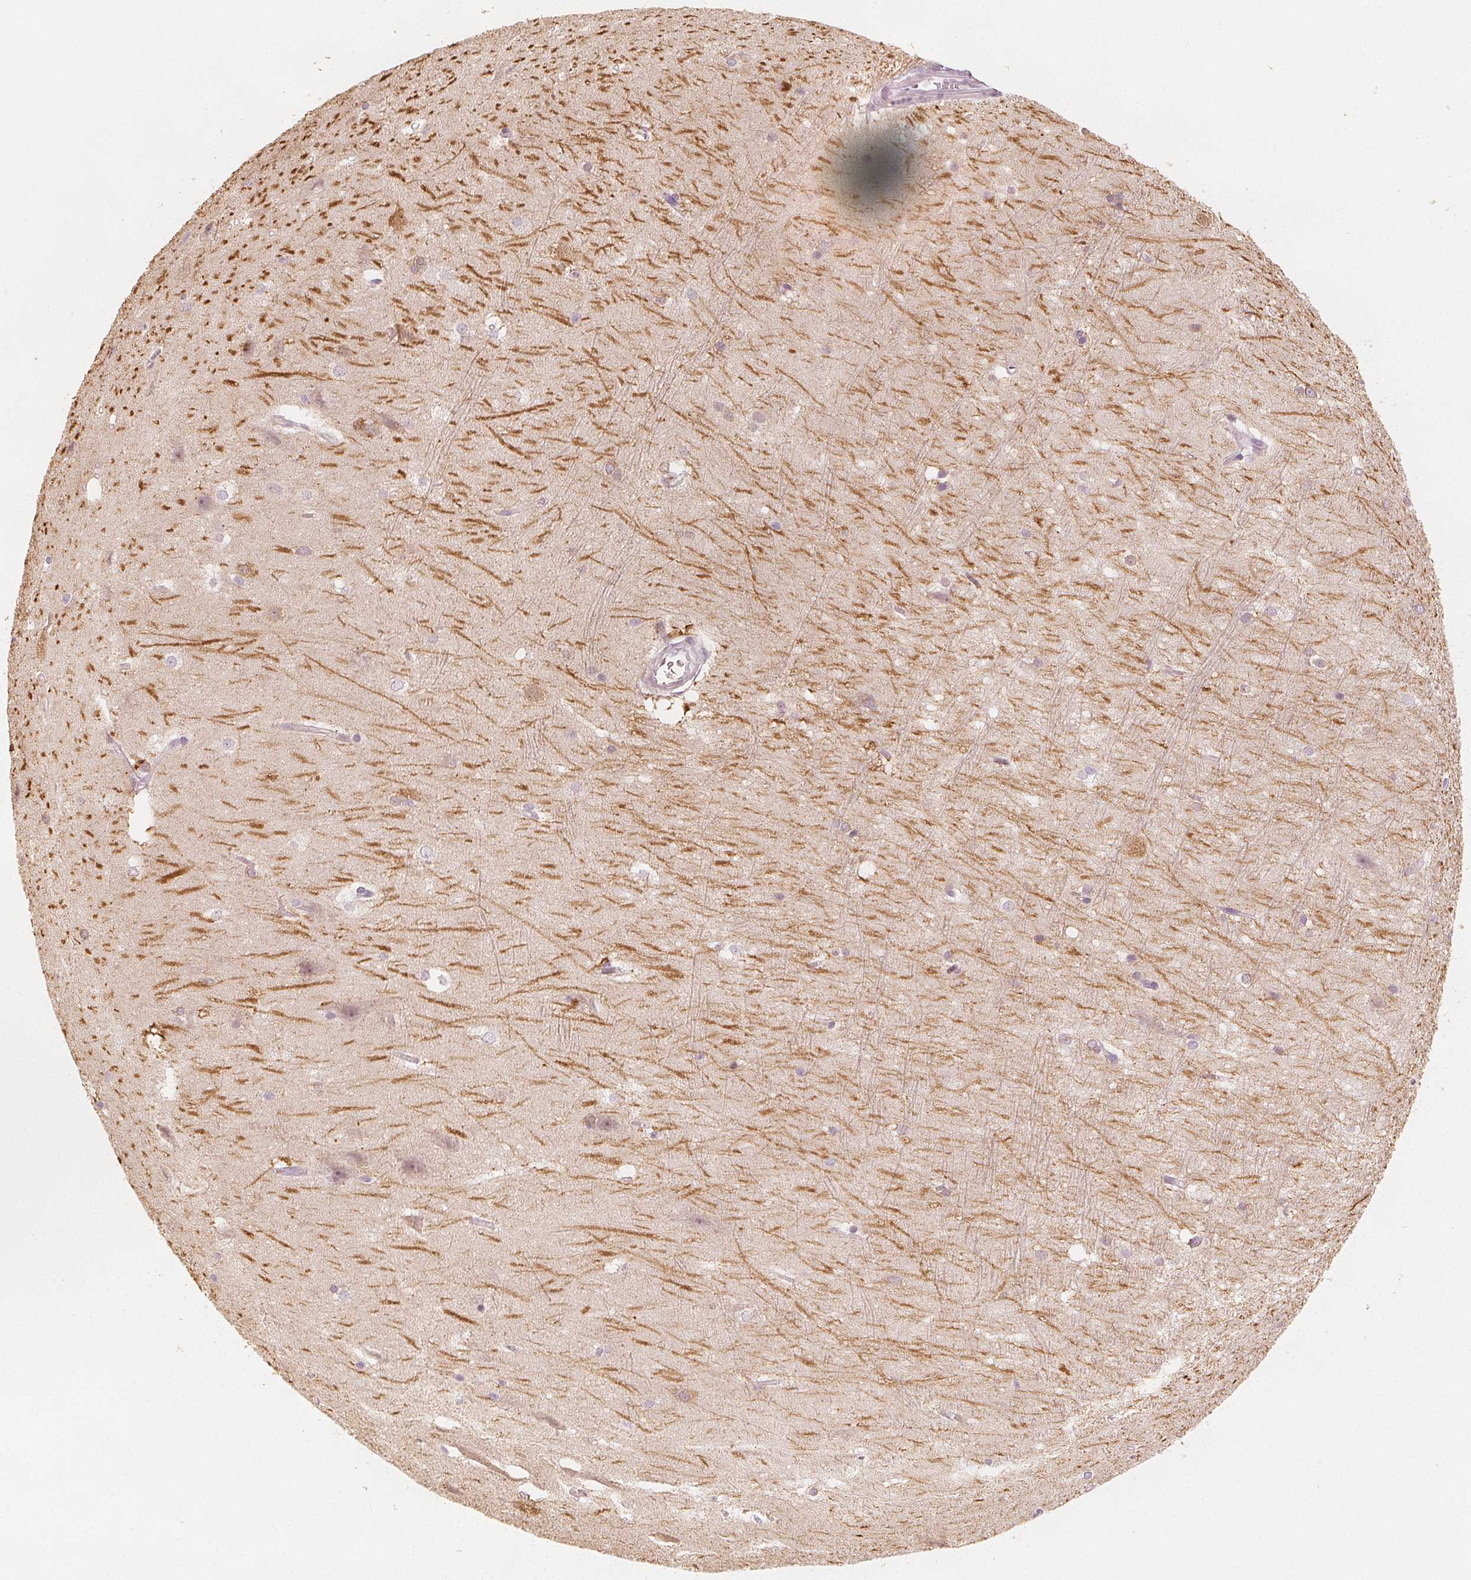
{"staining": {"intensity": "moderate", "quantity": "<25%", "location": "cytoplasmic/membranous"}, "tissue": "hippocampus", "cell_type": "Glial cells", "image_type": "normal", "snomed": [{"axis": "morphology", "description": "Normal tissue, NOS"}, {"axis": "topography", "description": "Cerebral cortex"}, {"axis": "topography", "description": "Hippocampus"}], "caption": "Protein expression analysis of unremarkable hippocampus demonstrates moderate cytoplasmic/membranous expression in approximately <25% of glial cells.", "gene": "MAP1A", "patient": {"sex": "female", "age": 19}}